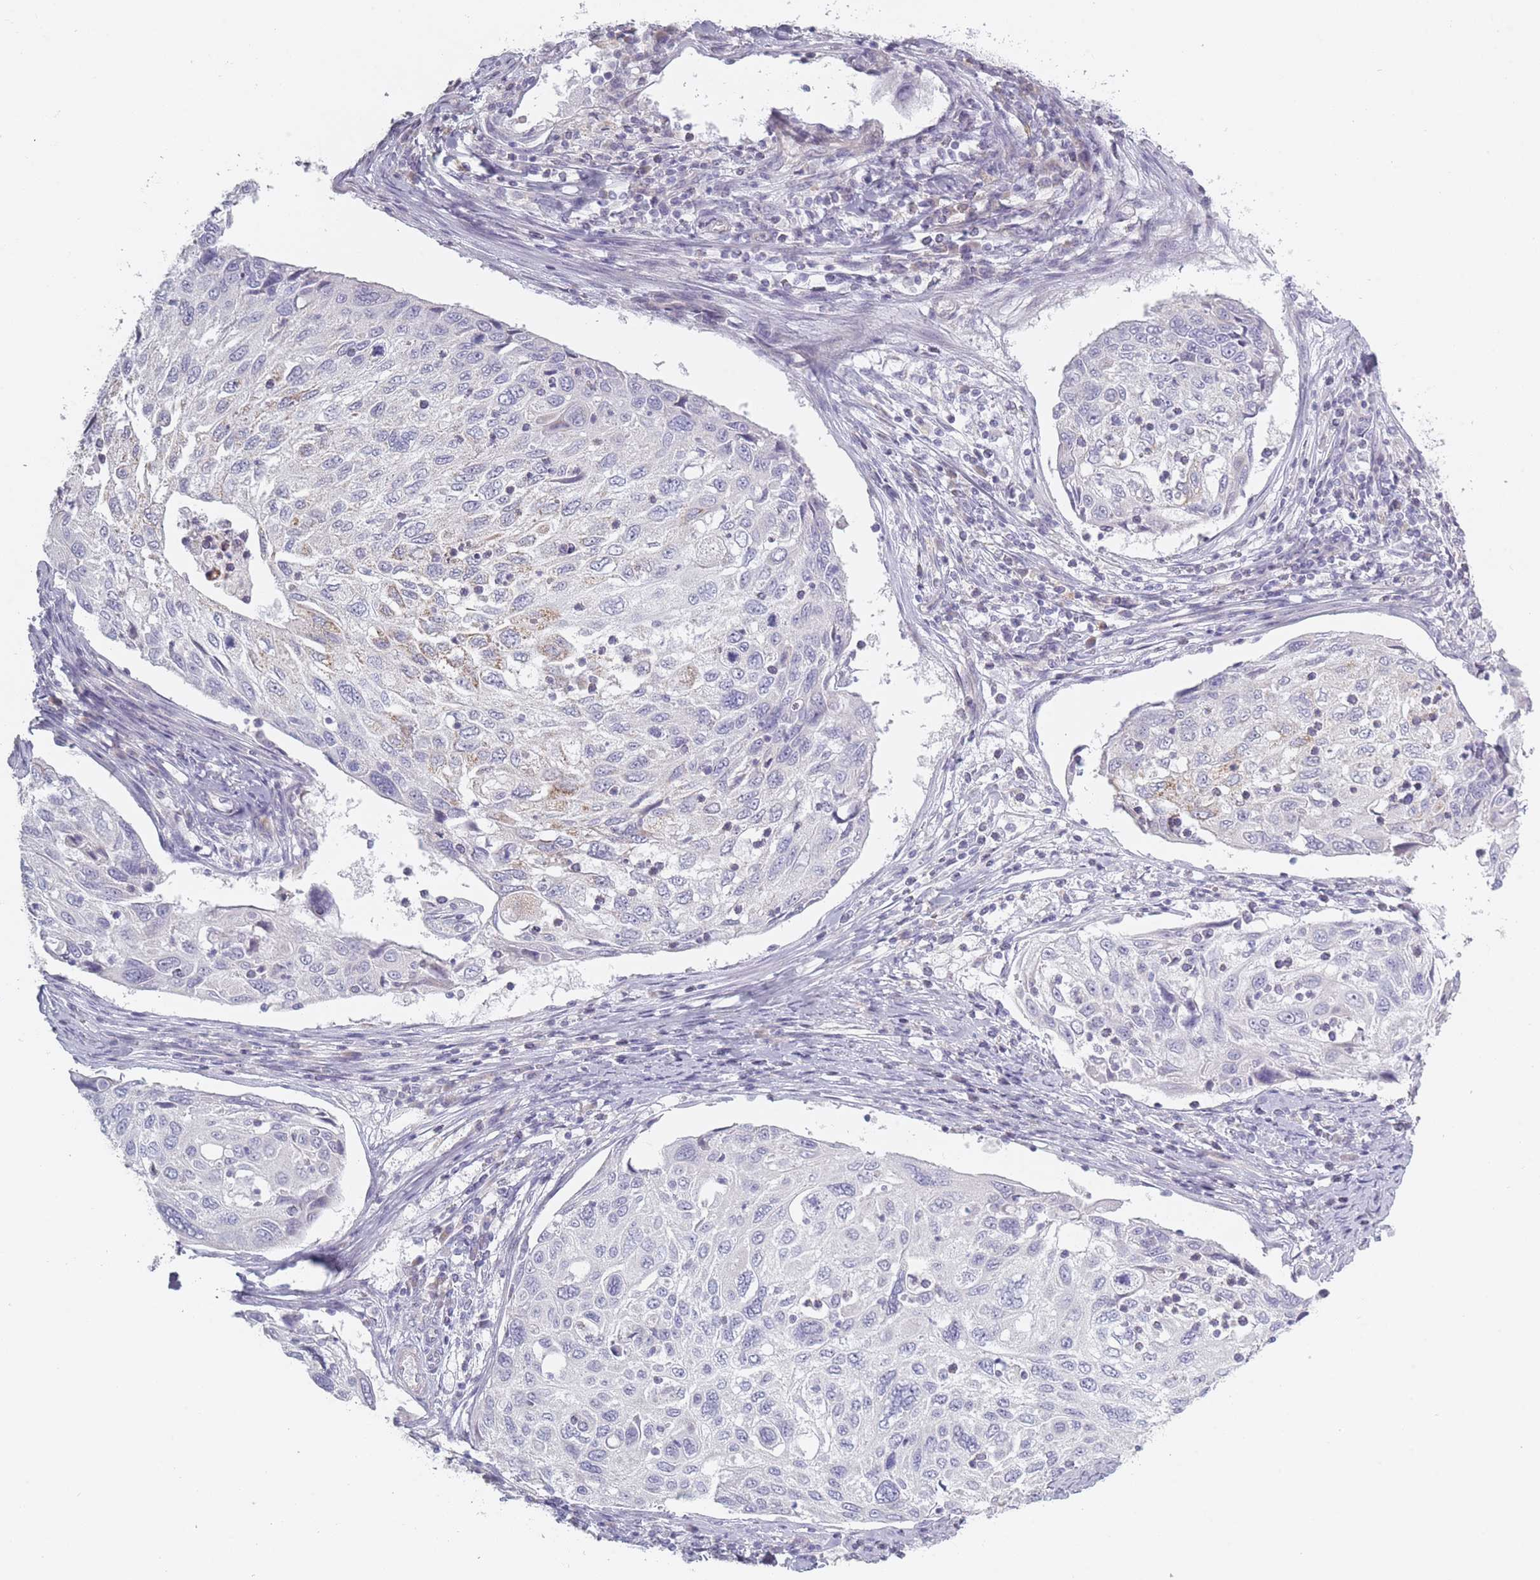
{"staining": {"intensity": "negative", "quantity": "none", "location": "none"}, "tissue": "cervical cancer", "cell_type": "Tumor cells", "image_type": "cancer", "snomed": [{"axis": "morphology", "description": "Squamous cell carcinoma, NOS"}, {"axis": "topography", "description": "Cervix"}], "caption": "DAB (3,3'-diaminobenzidine) immunohistochemical staining of human cervical cancer (squamous cell carcinoma) reveals no significant staining in tumor cells.", "gene": "RASL10B", "patient": {"sex": "female", "age": 70}}